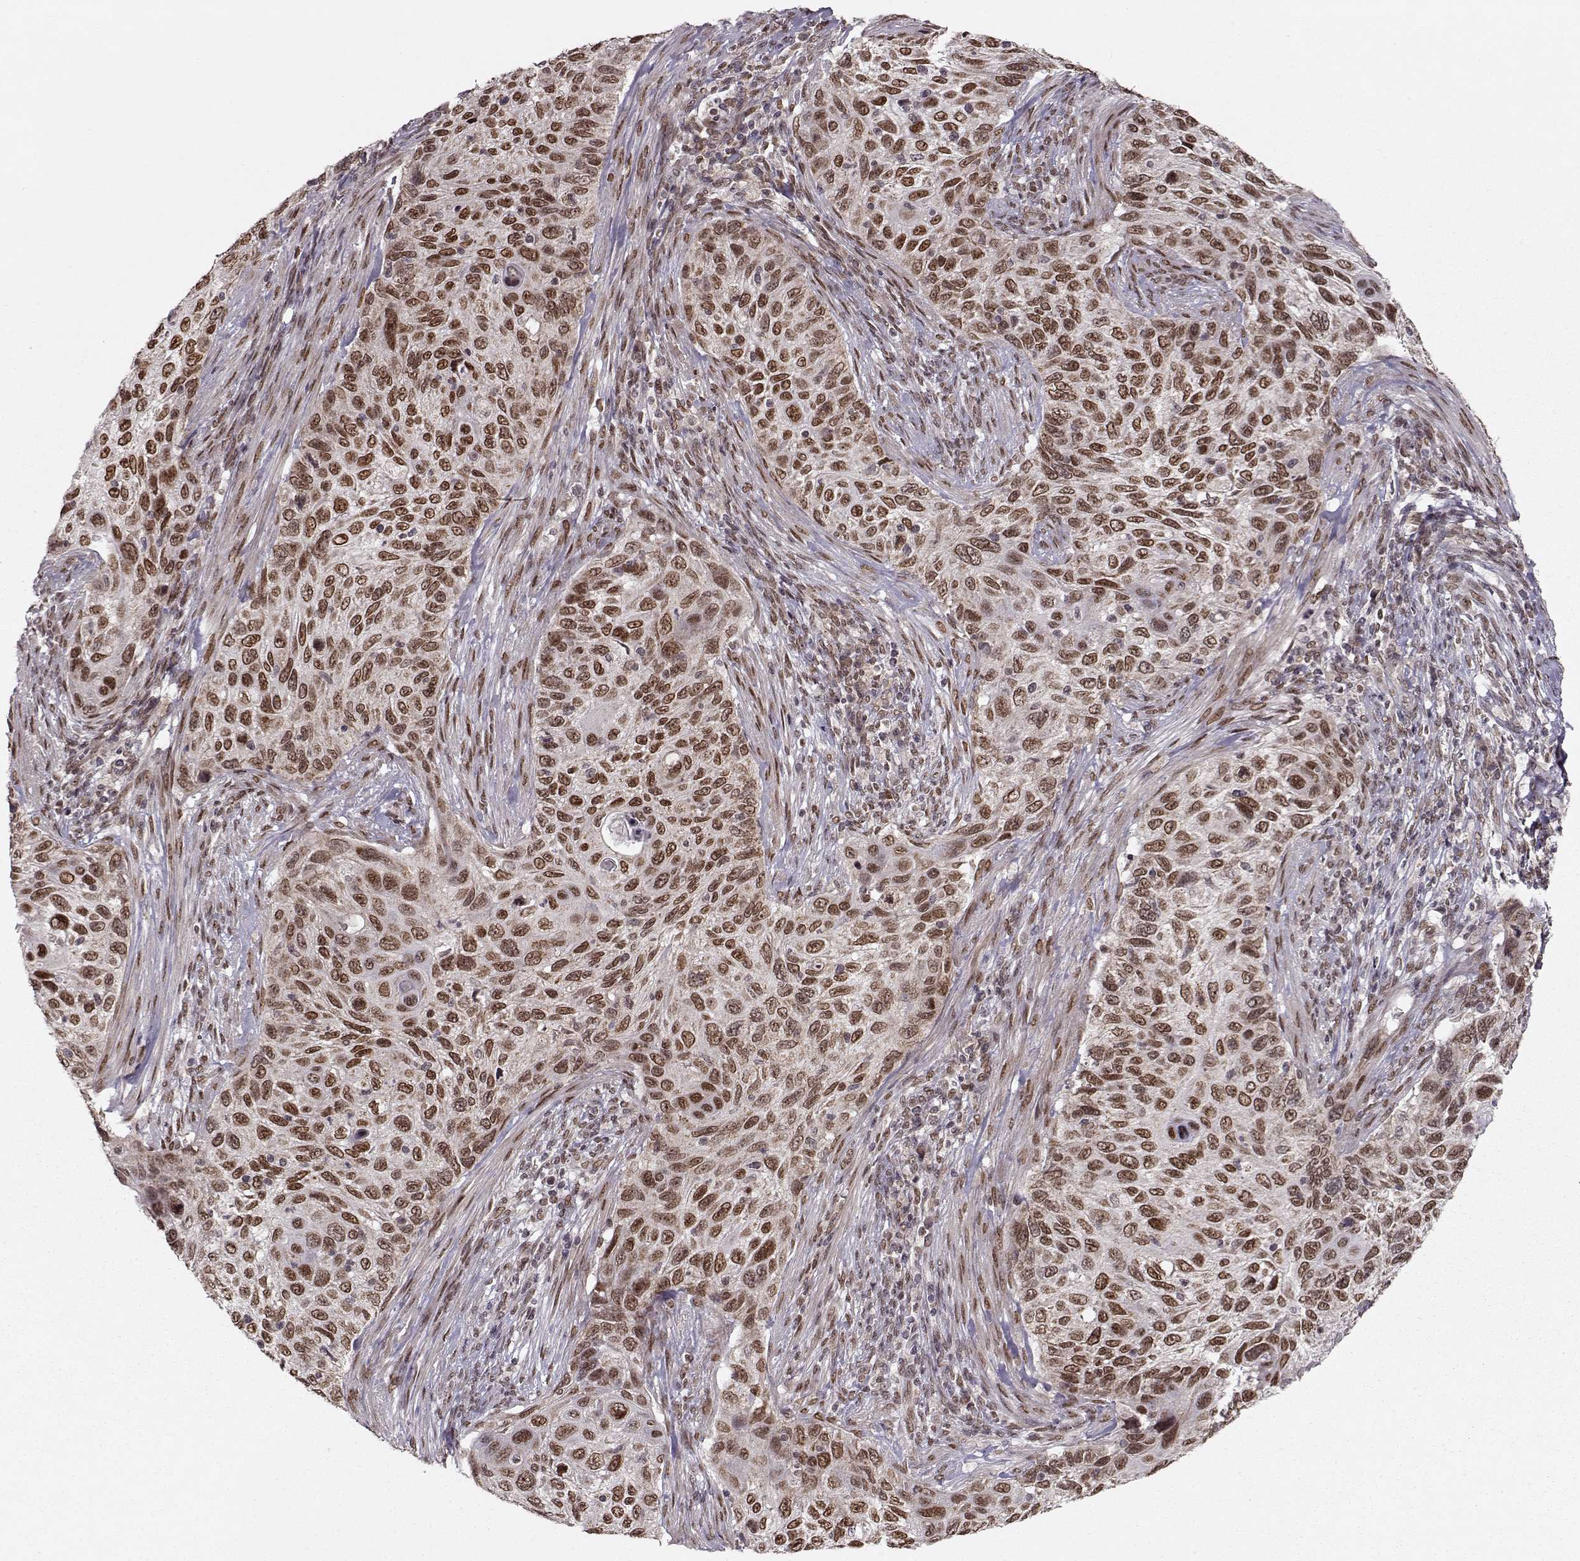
{"staining": {"intensity": "strong", "quantity": ">75%", "location": "nuclear"}, "tissue": "cervical cancer", "cell_type": "Tumor cells", "image_type": "cancer", "snomed": [{"axis": "morphology", "description": "Squamous cell carcinoma, NOS"}, {"axis": "topography", "description": "Cervix"}], "caption": "Immunohistochemical staining of squamous cell carcinoma (cervical) demonstrates high levels of strong nuclear protein expression in about >75% of tumor cells.", "gene": "RAI1", "patient": {"sex": "female", "age": 70}}